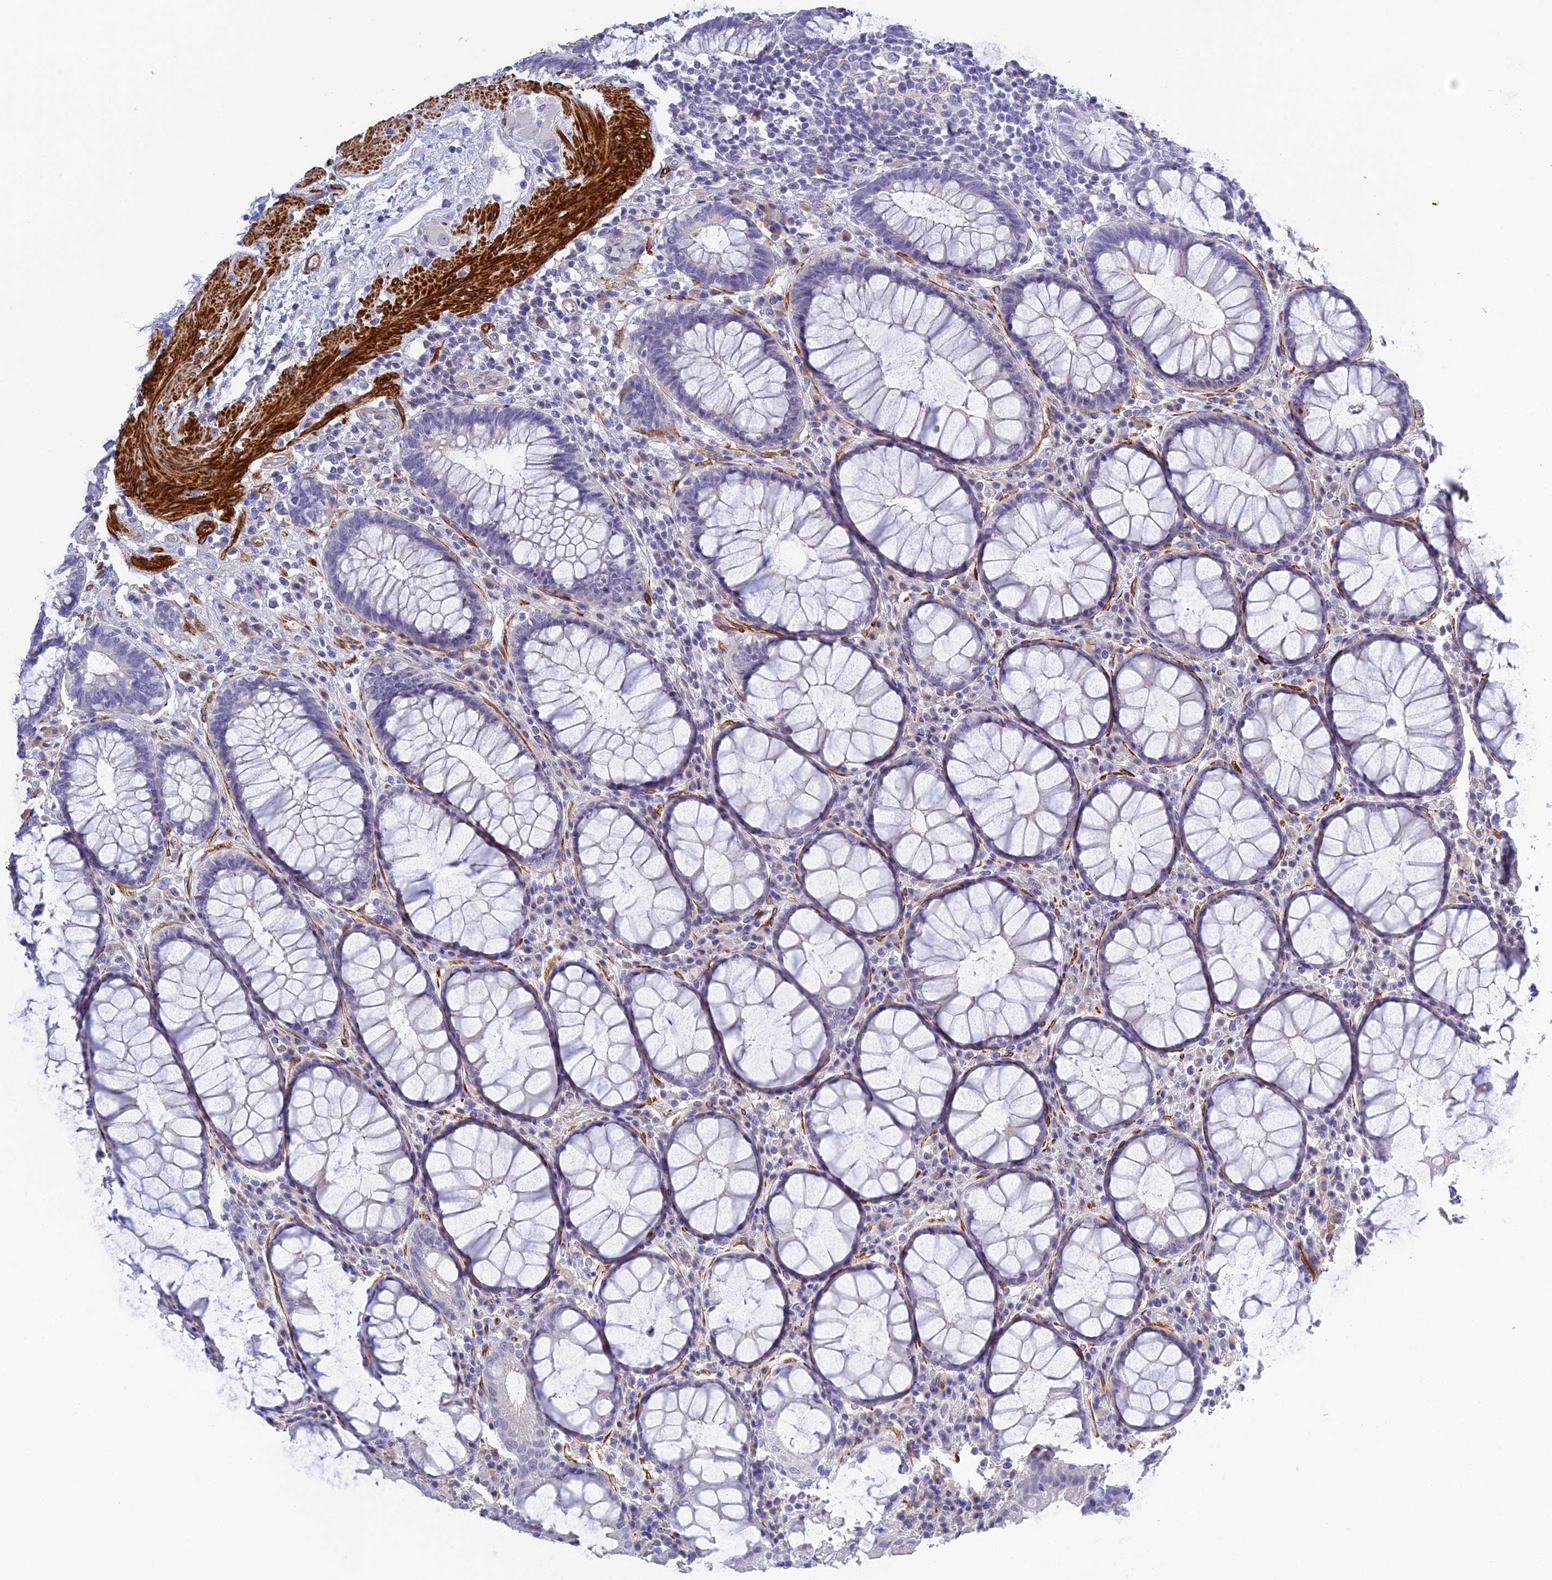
{"staining": {"intensity": "negative", "quantity": "none", "location": "none"}, "tissue": "rectum", "cell_type": "Glandular cells", "image_type": "normal", "snomed": [{"axis": "morphology", "description": "Normal tissue, NOS"}, {"axis": "topography", "description": "Rectum"}], "caption": "This is a image of immunohistochemistry staining of normal rectum, which shows no staining in glandular cells.", "gene": "ZDHHC16", "patient": {"sex": "male", "age": 64}}